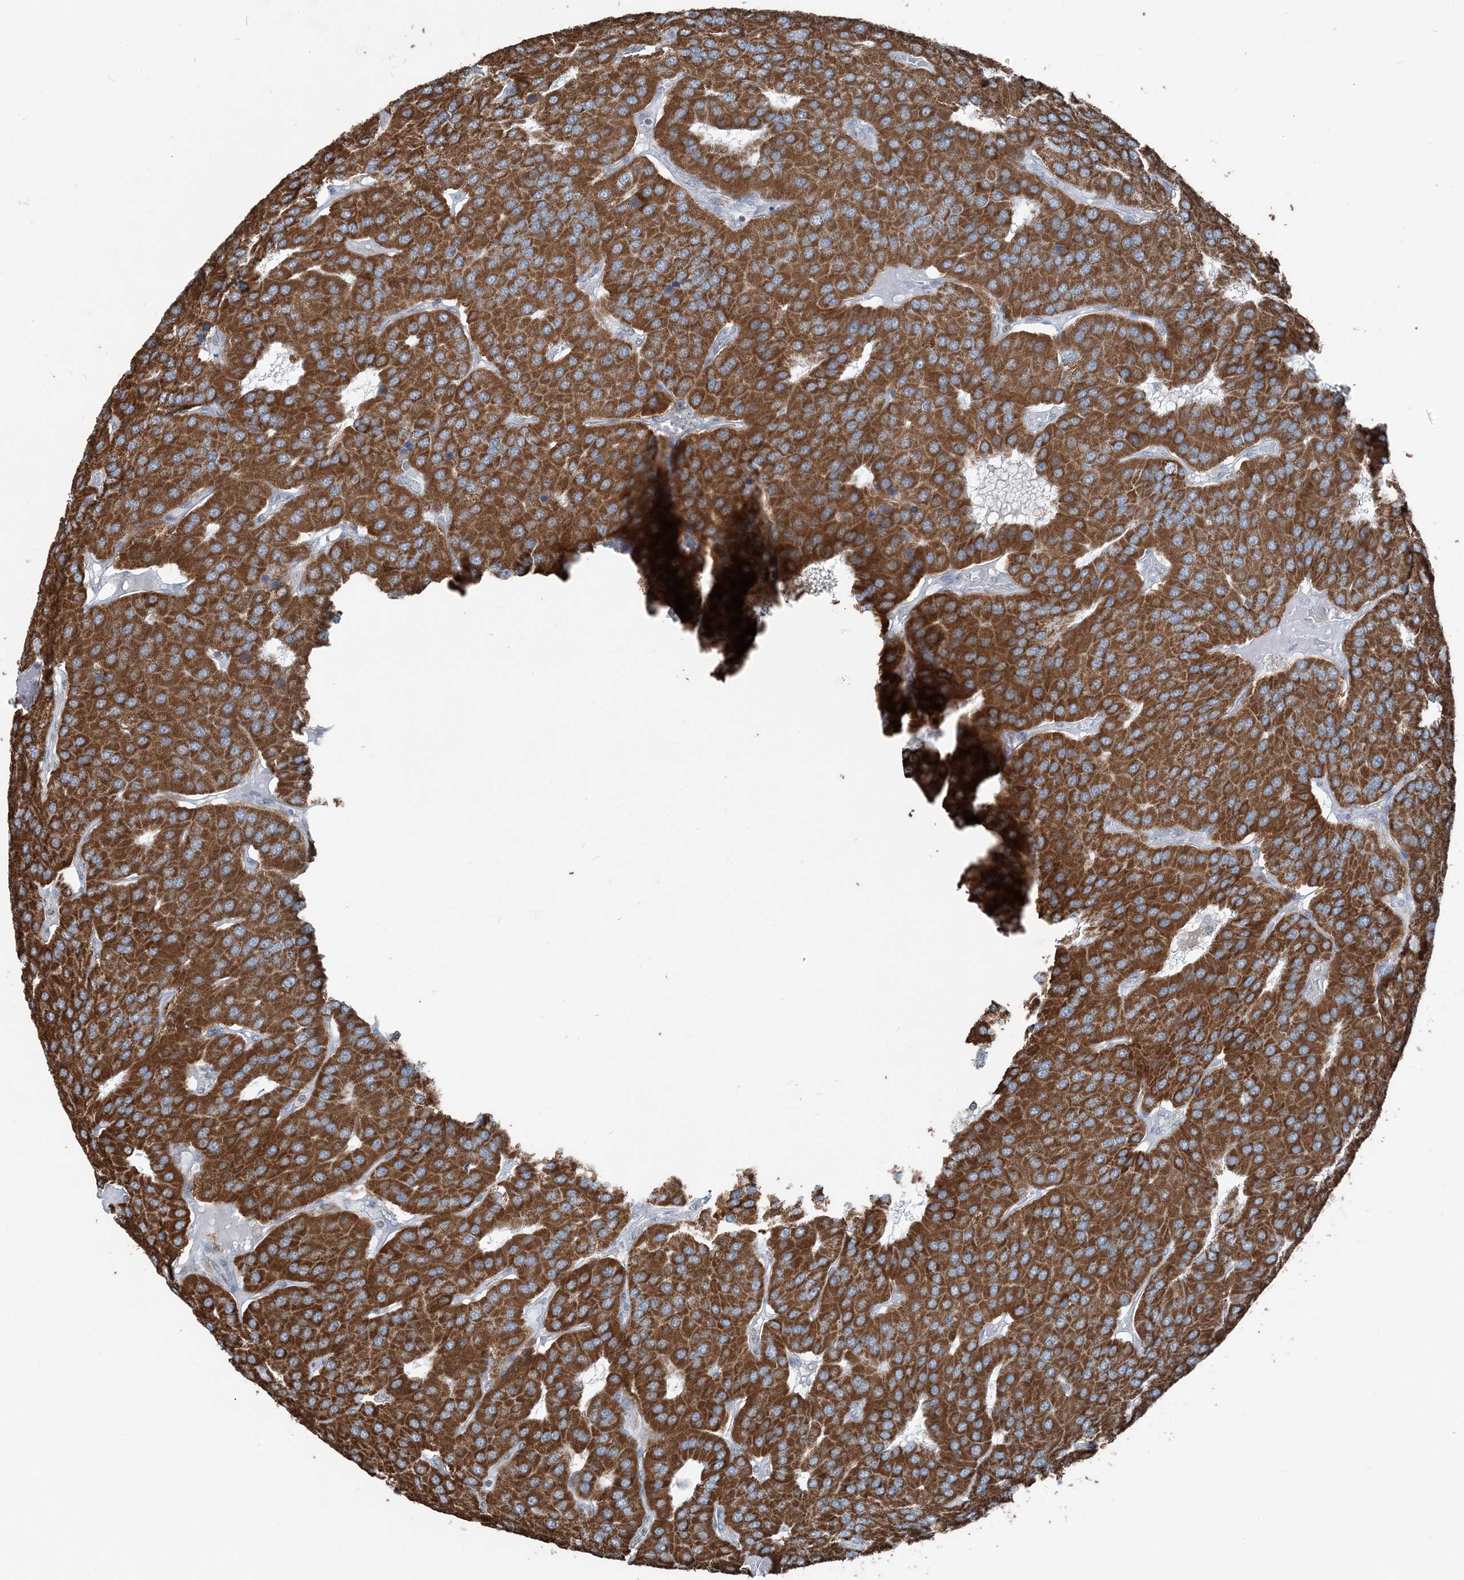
{"staining": {"intensity": "strong", "quantity": ">75%", "location": "cytoplasmic/membranous"}, "tissue": "parathyroid gland", "cell_type": "Glandular cells", "image_type": "normal", "snomed": [{"axis": "morphology", "description": "Normal tissue, NOS"}, {"axis": "morphology", "description": "Adenoma, NOS"}, {"axis": "topography", "description": "Parathyroid gland"}], "caption": "DAB (3,3'-diaminobenzidine) immunohistochemical staining of unremarkable parathyroid gland displays strong cytoplasmic/membranous protein staining in about >75% of glandular cells.", "gene": "SUCLG1", "patient": {"sex": "female", "age": 86}}